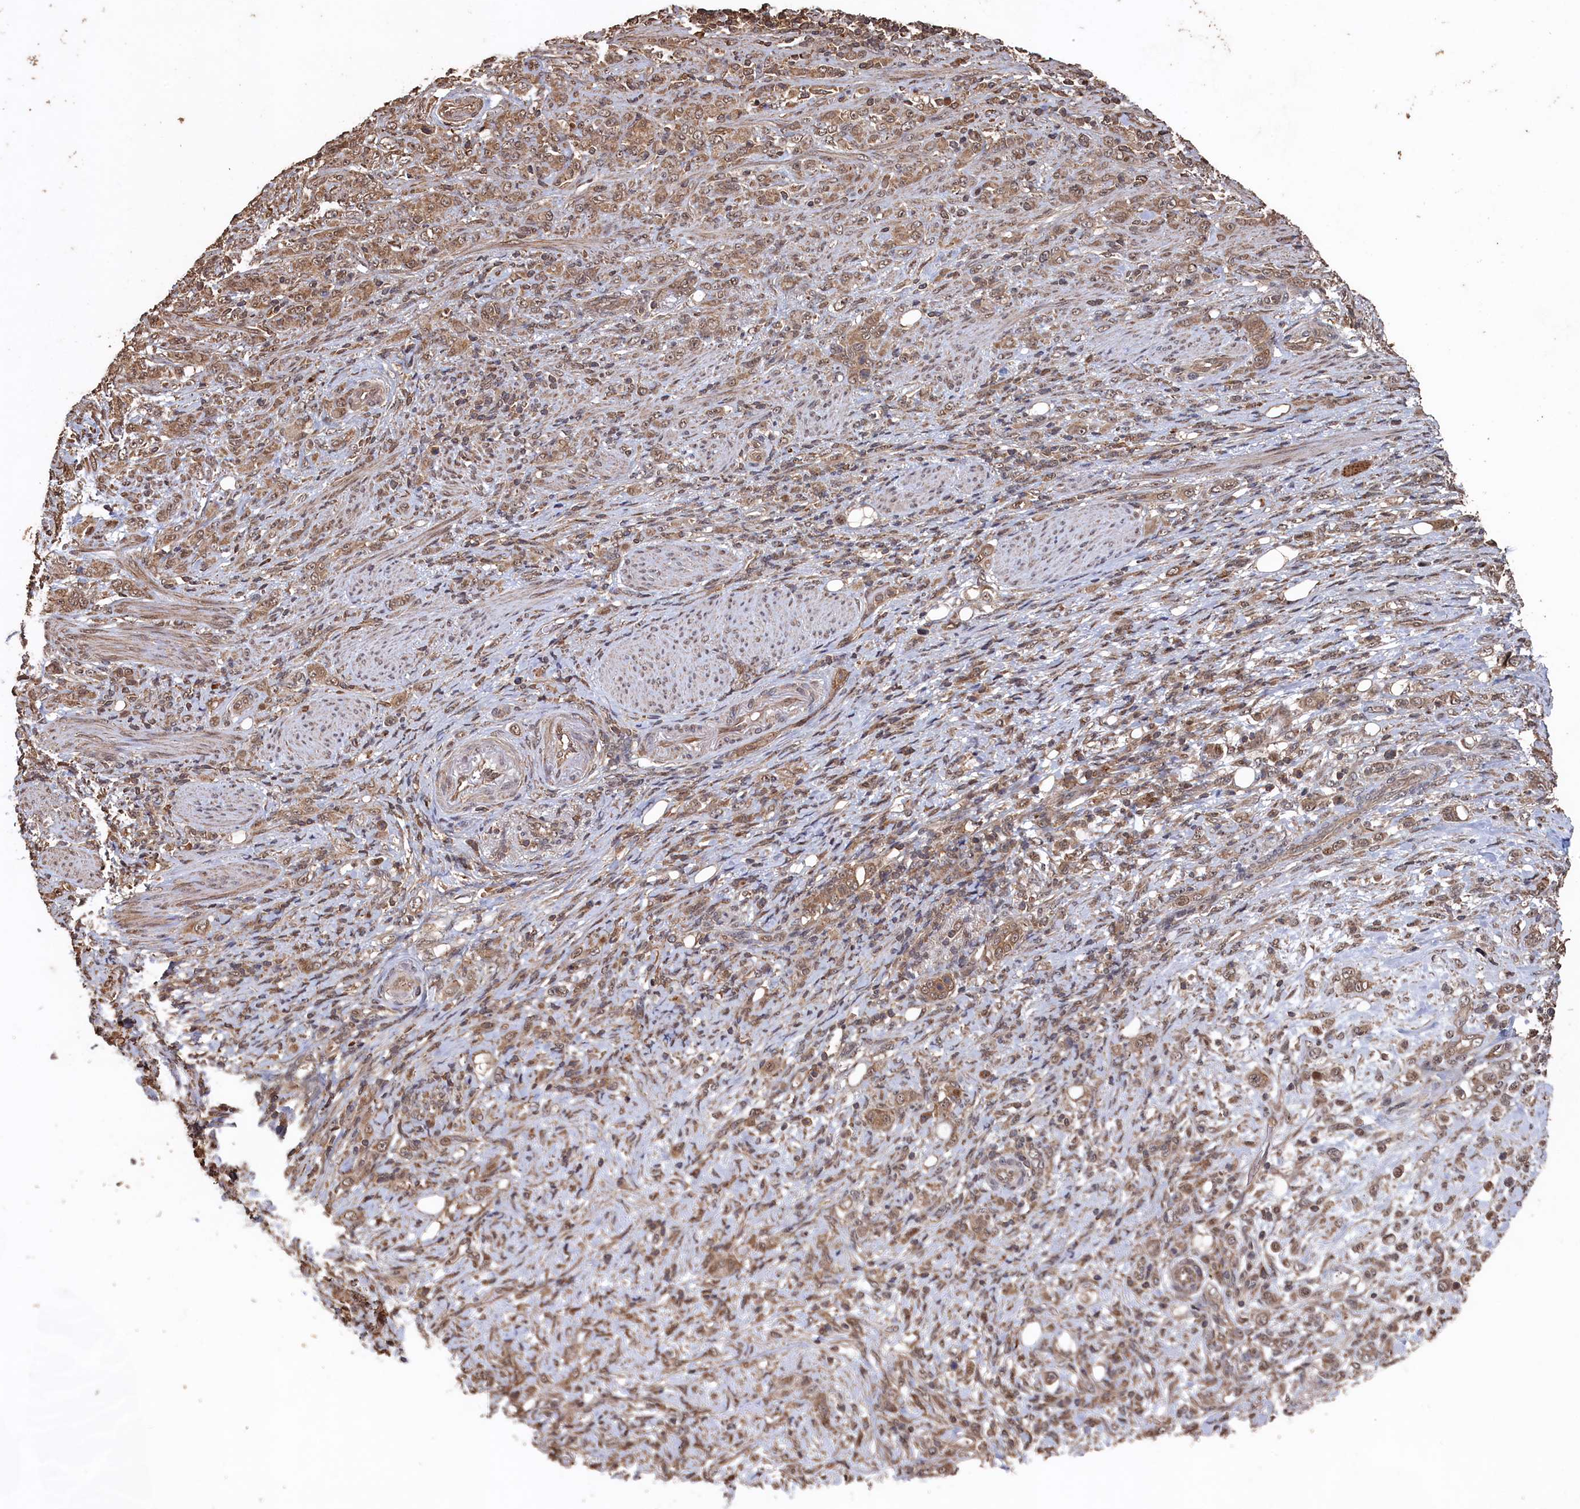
{"staining": {"intensity": "moderate", "quantity": ">75%", "location": "cytoplasmic/membranous,nuclear"}, "tissue": "stomach cancer", "cell_type": "Tumor cells", "image_type": "cancer", "snomed": [{"axis": "morphology", "description": "Adenocarcinoma, NOS"}, {"axis": "topography", "description": "Stomach"}], "caption": "Stomach adenocarcinoma tissue demonstrates moderate cytoplasmic/membranous and nuclear expression in approximately >75% of tumor cells, visualized by immunohistochemistry. (Brightfield microscopy of DAB IHC at high magnification).", "gene": "PIGN", "patient": {"sex": "female", "age": 79}}